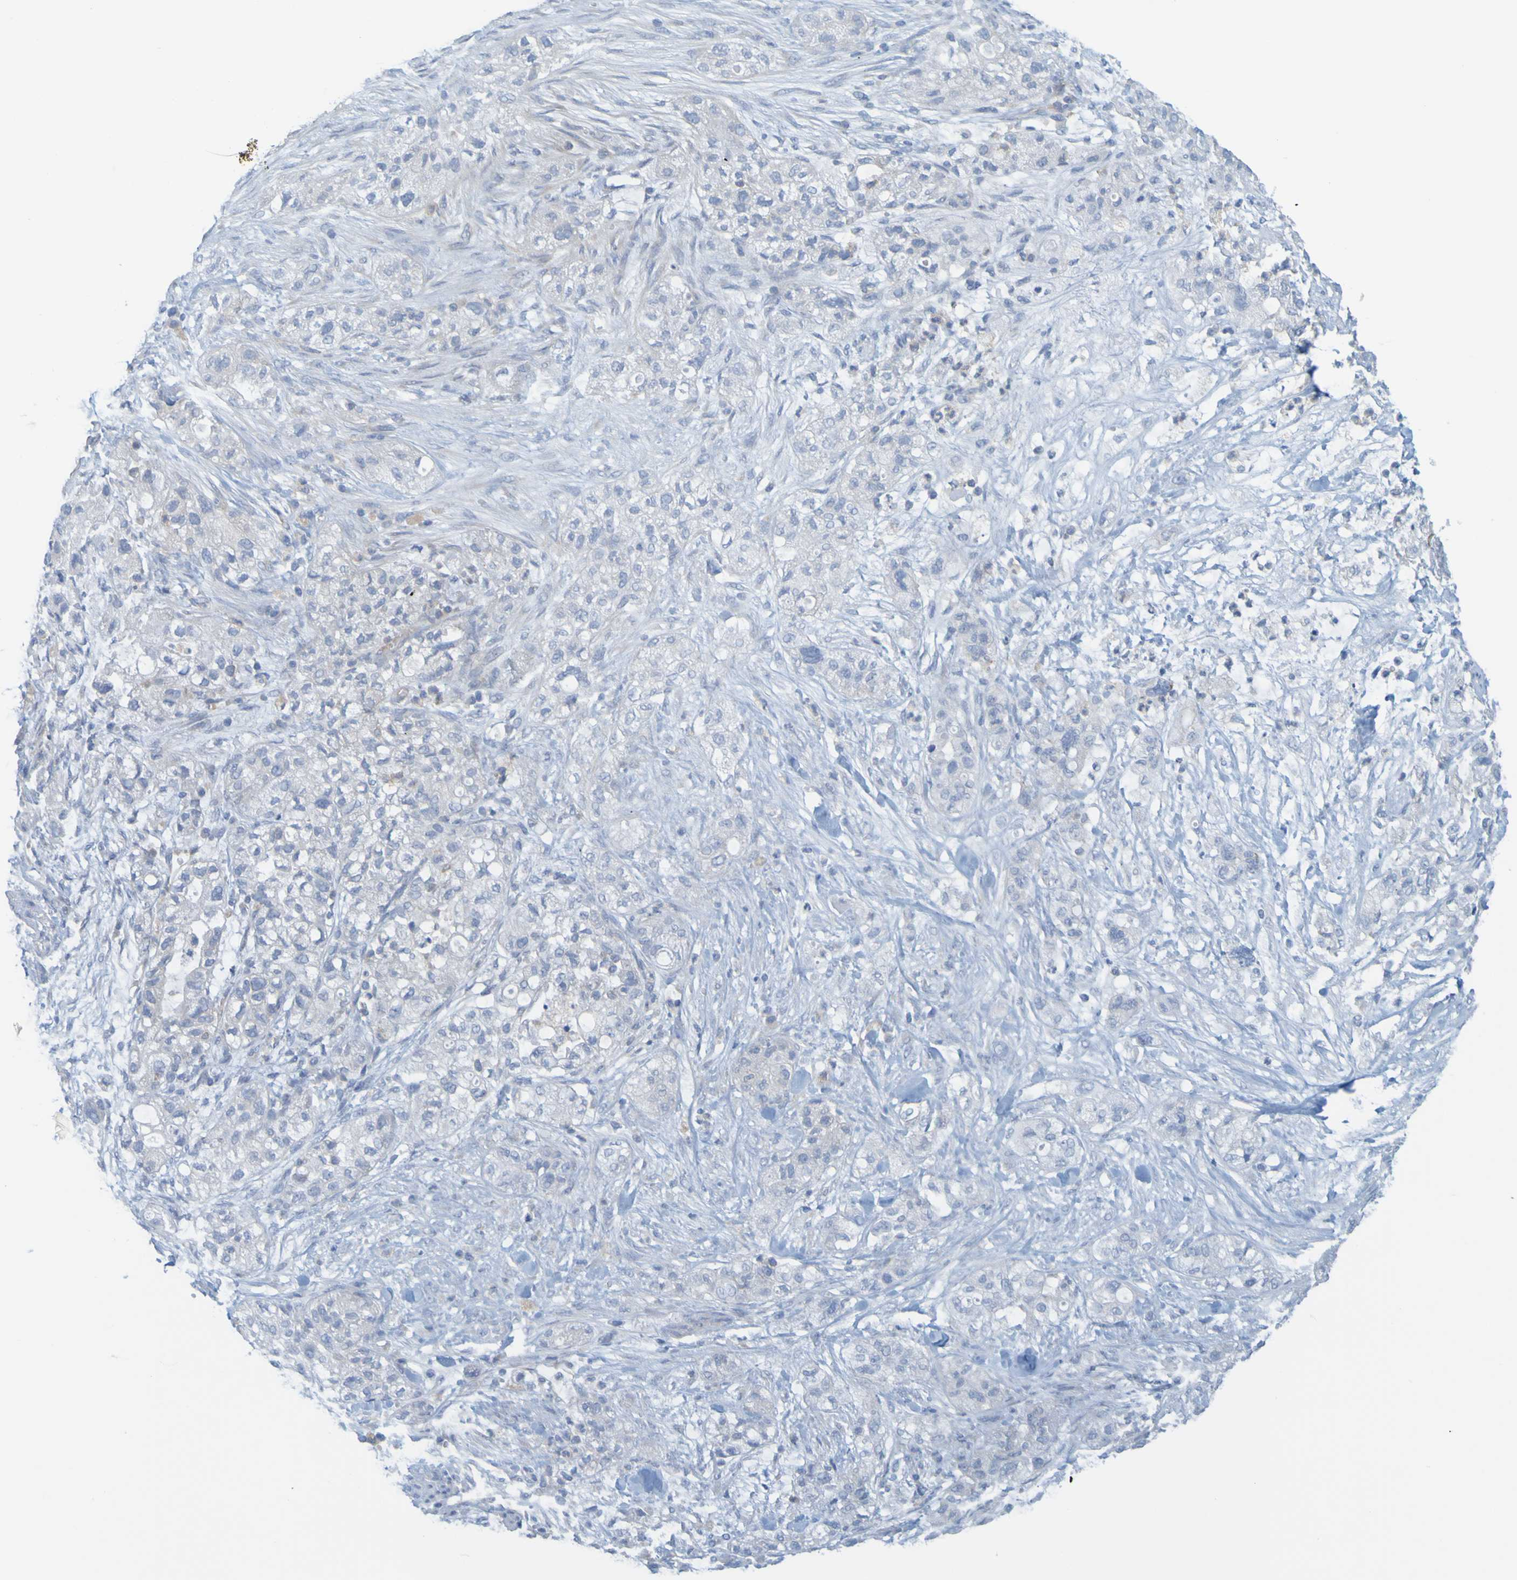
{"staining": {"intensity": "negative", "quantity": "none", "location": "none"}, "tissue": "pancreatic cancer", "cell_type": "Tumor cells", "image_type": "cancer", "snomed": [{"axis": "morphology", "description": "Adenocarcinoma, NOS"}, {"axis": "topography", "description": "Pancreas"}], "caption": "This is a histopathology image of IHC staining of pancreatic cancer (adenocarcinoma), which shows no positivity in tumor cells. (DAB (3,3'-diaminobenzidine) immunohistochemistry (IHC) visualized using brightfield microscopy, high magnification).", "gene": "APPL1", "patient": {"sex": "female", "age": 78}}